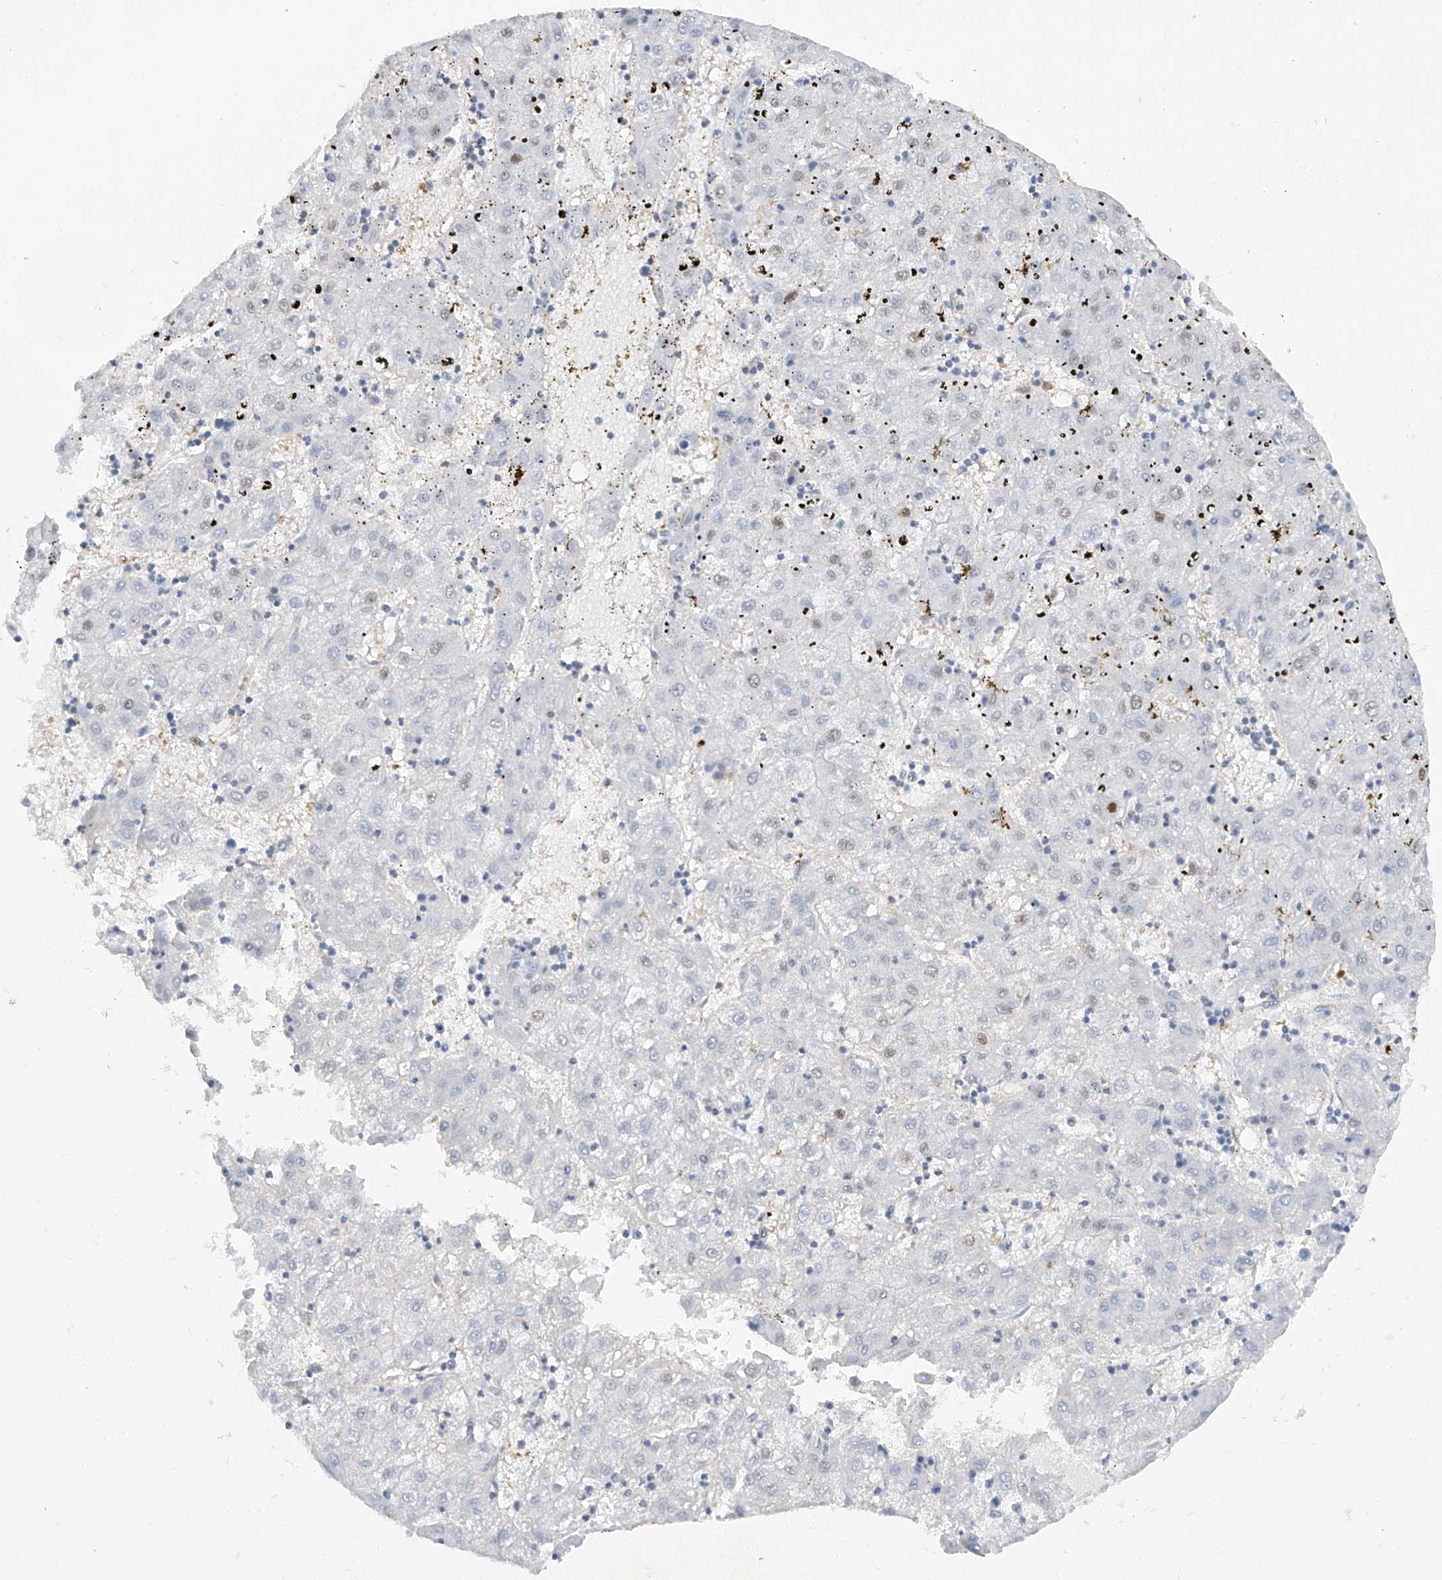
{"staining": {"intensity": "weak", "quantity": "<25%", "location": "nuclear"}, "tissue": "liver cancer", "cell_type": "Tumor cells", "image_type": "cancer", "snomed": [{"axis": "morphology", "description": "Carcinoma, Hepatocellular, NOS"}, {"axis": "topography", "description": "Liver"}], "caption": "Hepatocellular carcinoma (liver) was stained to show a protein in brown. There is no significant positivity in tumor cells. (IHC, brightfield microscopy, high magnification).", "gene": "ZNF358", "patient": {"sex": "male", "age": 72}}